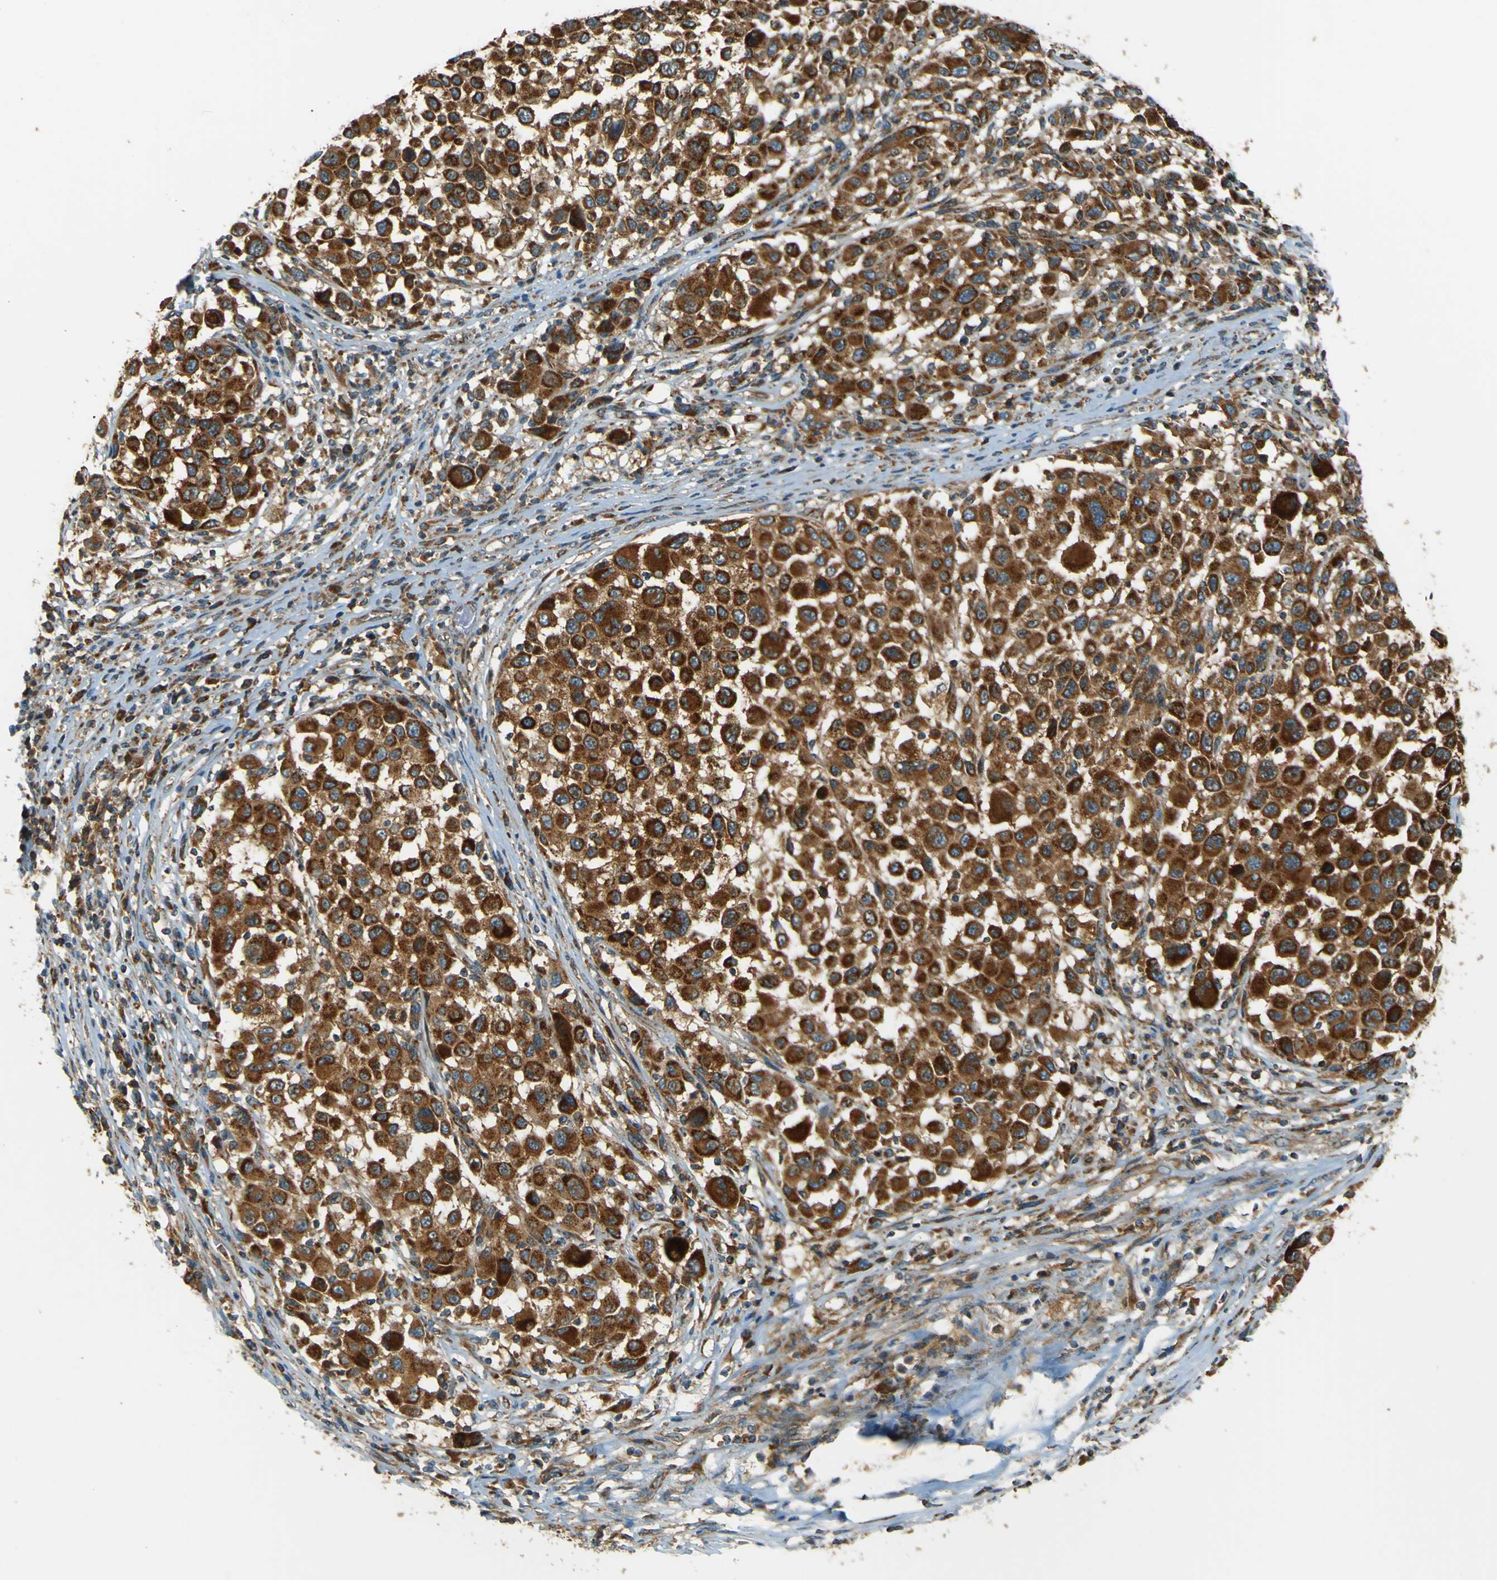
{"staining": {"intensity": "strong", "quantity": ">75%", "location": "cytoplasmic/membranous"}, "tissue": "melanoma", "cell_type": "Tumor cells", "image_type": "cancer", "snomed": [{"axis": "morphology", "description": "Malignant melanoma, Metastatic site"}, {"axis": "topography", "description": "Lymph node"}], "caption": "This image shows immunohistochemistry (IHC) staining of human malignant melanoma (metastatic site), with high strong cytoplasmic/membranous positivity in approximately >75% of tumor cells.", "gene": "DNAJC5", "patient": {"sex": "male", "age": 61}}